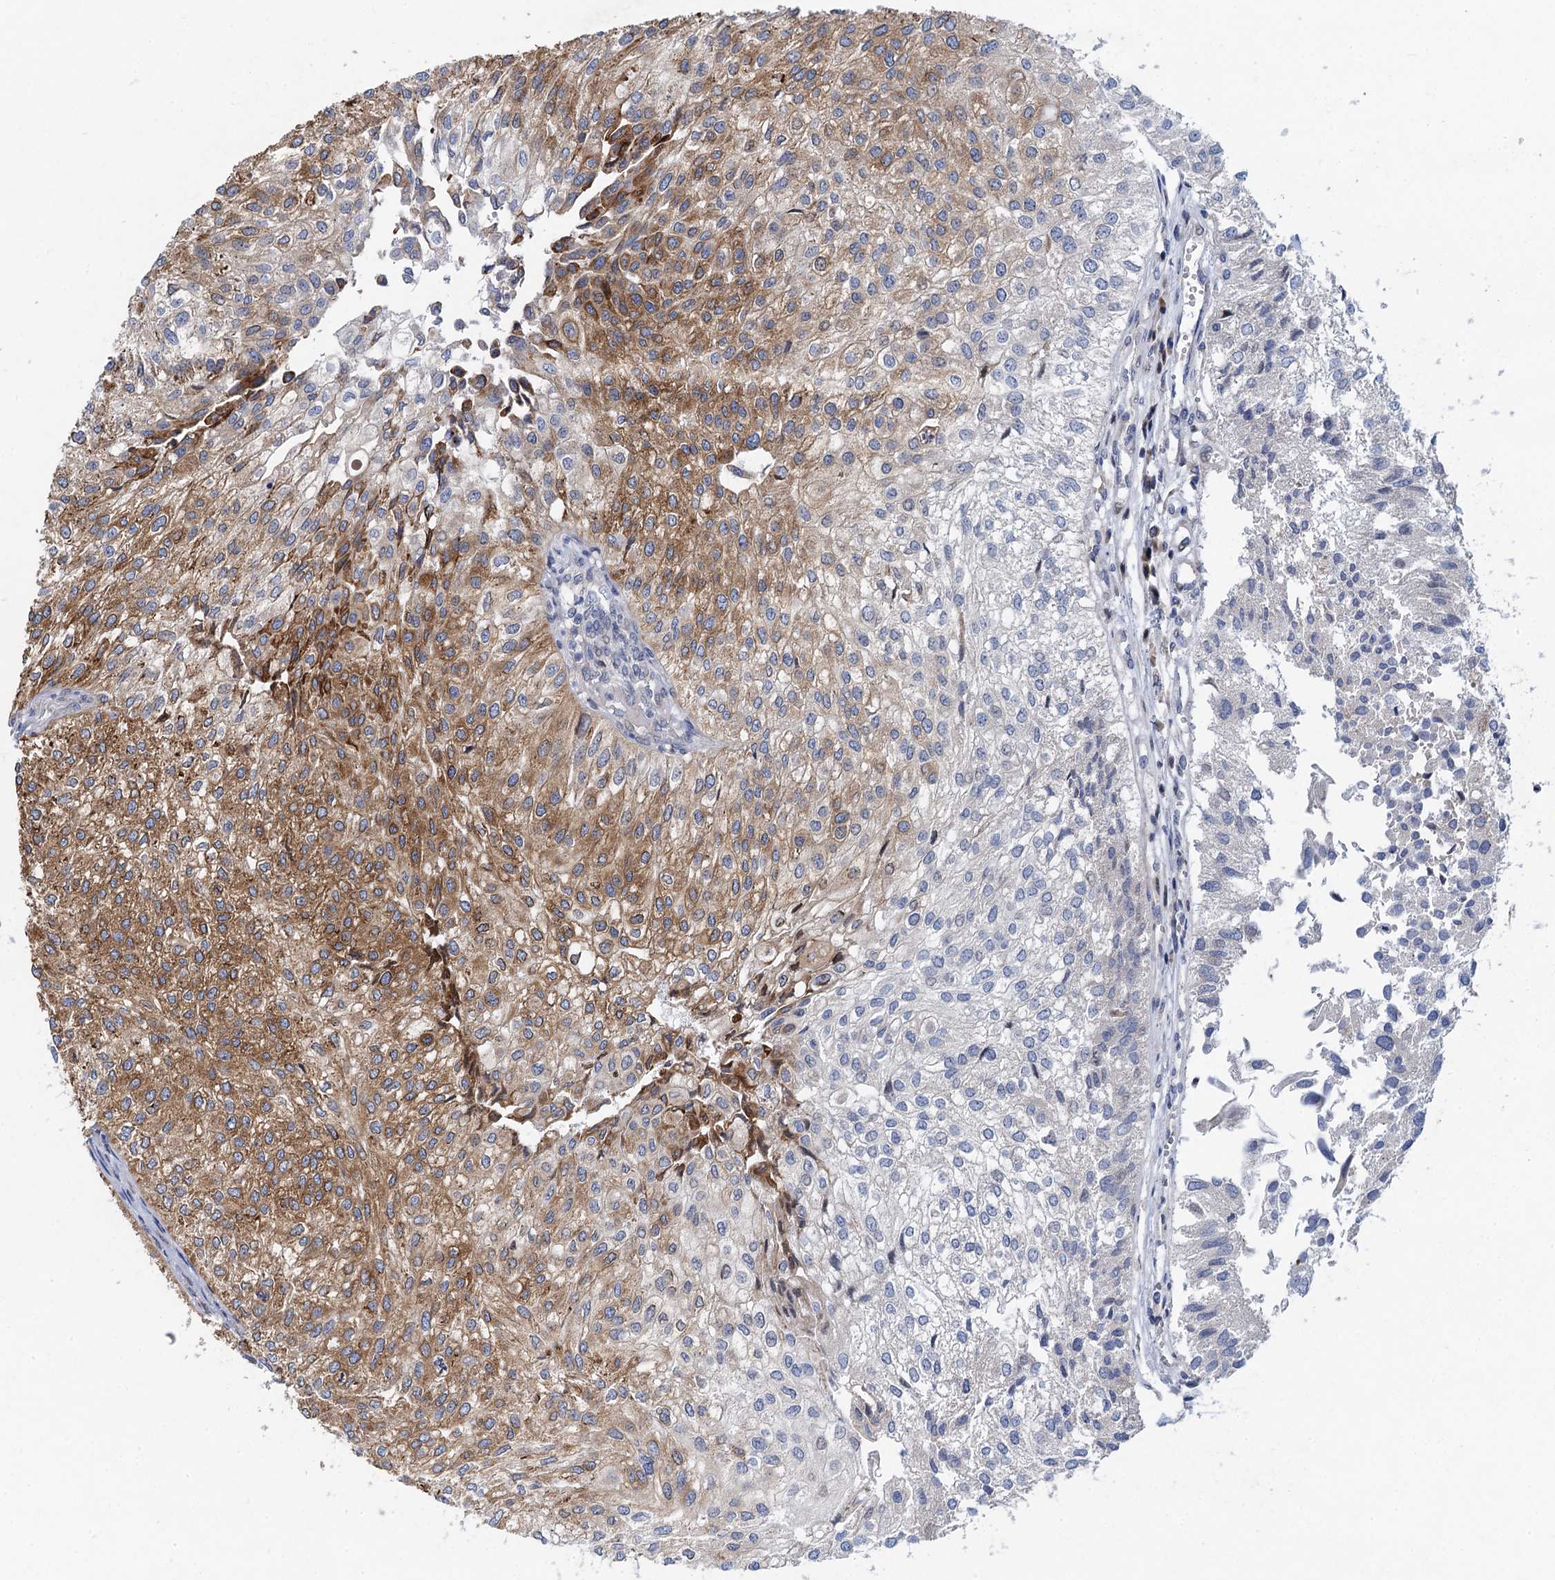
{"staining": {"intensity": "moderate", "quantity": "25%-75%", "location": "cytoplasmic/membranous"}, "tissue": "urothelial cancer", "cell_type": "Tumor cells", "image_type": "cancer", "snomed": [{"axis": "morphology", "description": "Urothelial carcinoma, Low grade"}, {"axis": "topography", "description": "Urinary bladder"}], "caption": "Immunohistochemistry (IHC) (DAB) staining of human urothelial cancer reveals moderate cytoplasmic/membranous protein positivity in about 25%-75% of tumor cells.", "gene": "QPCTL", "patient": {"sex": "female", "age": 89}}